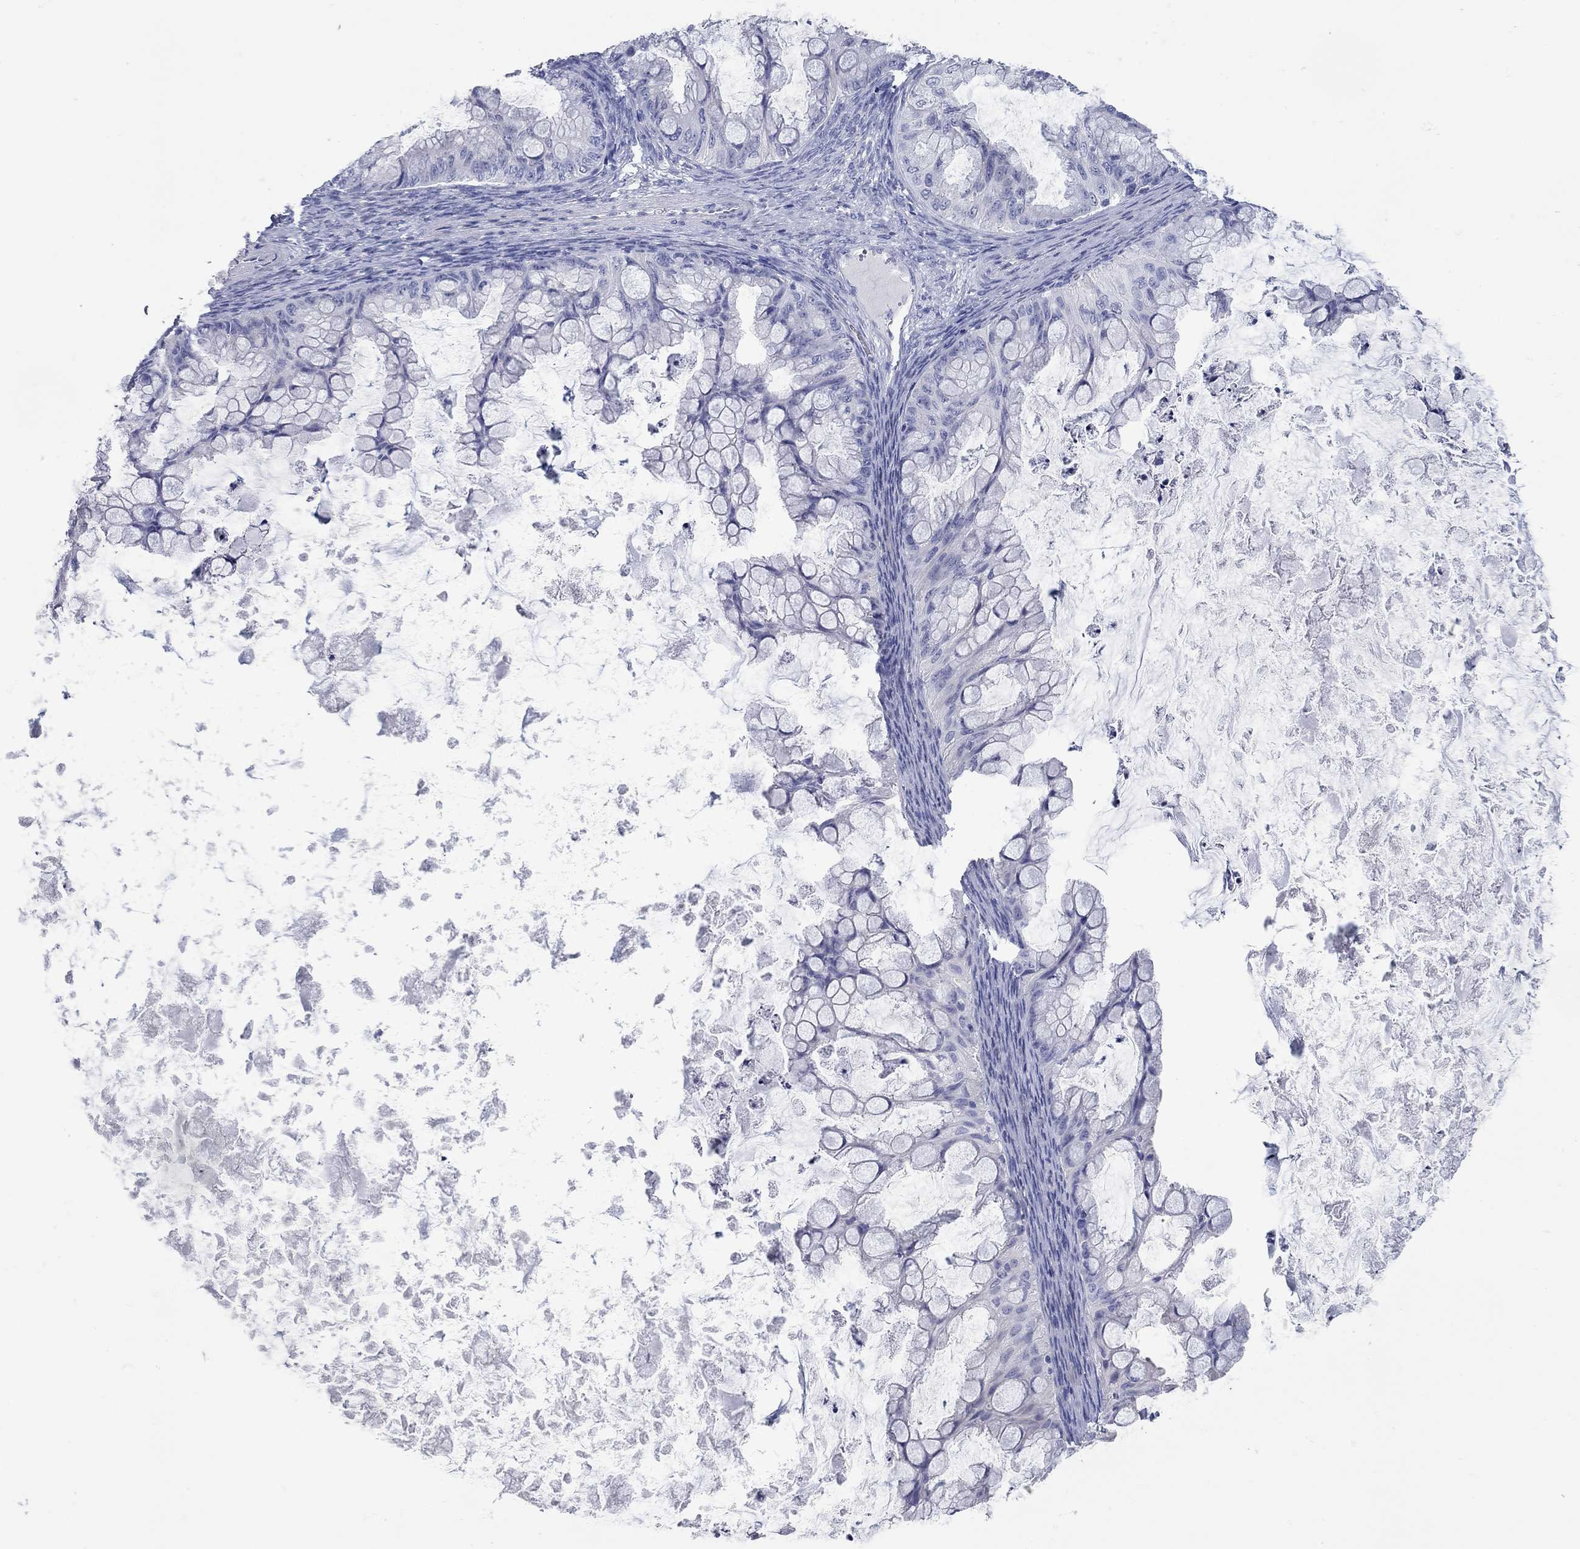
{"staining": {"intensity": "negative", "quantity": "none", "location": "none"}, "tissue": "ovarian cancer", "cell_type": "Tumor cells", "image_type": "cancer", "snomed": [{"axis": "morphology", "description": "Cystadenocarcinoma, mucinous, NOS"}, {"axis": "topography", "description": "Ovary"}], "caption": "A high-resolution micrograph shows immunohistochemistry (IHC) staining of ovarian cancer, which shows no significant staining in tumor cells.", "gene": "WASF3", "patient": {"sex": "female", "age": 35}}